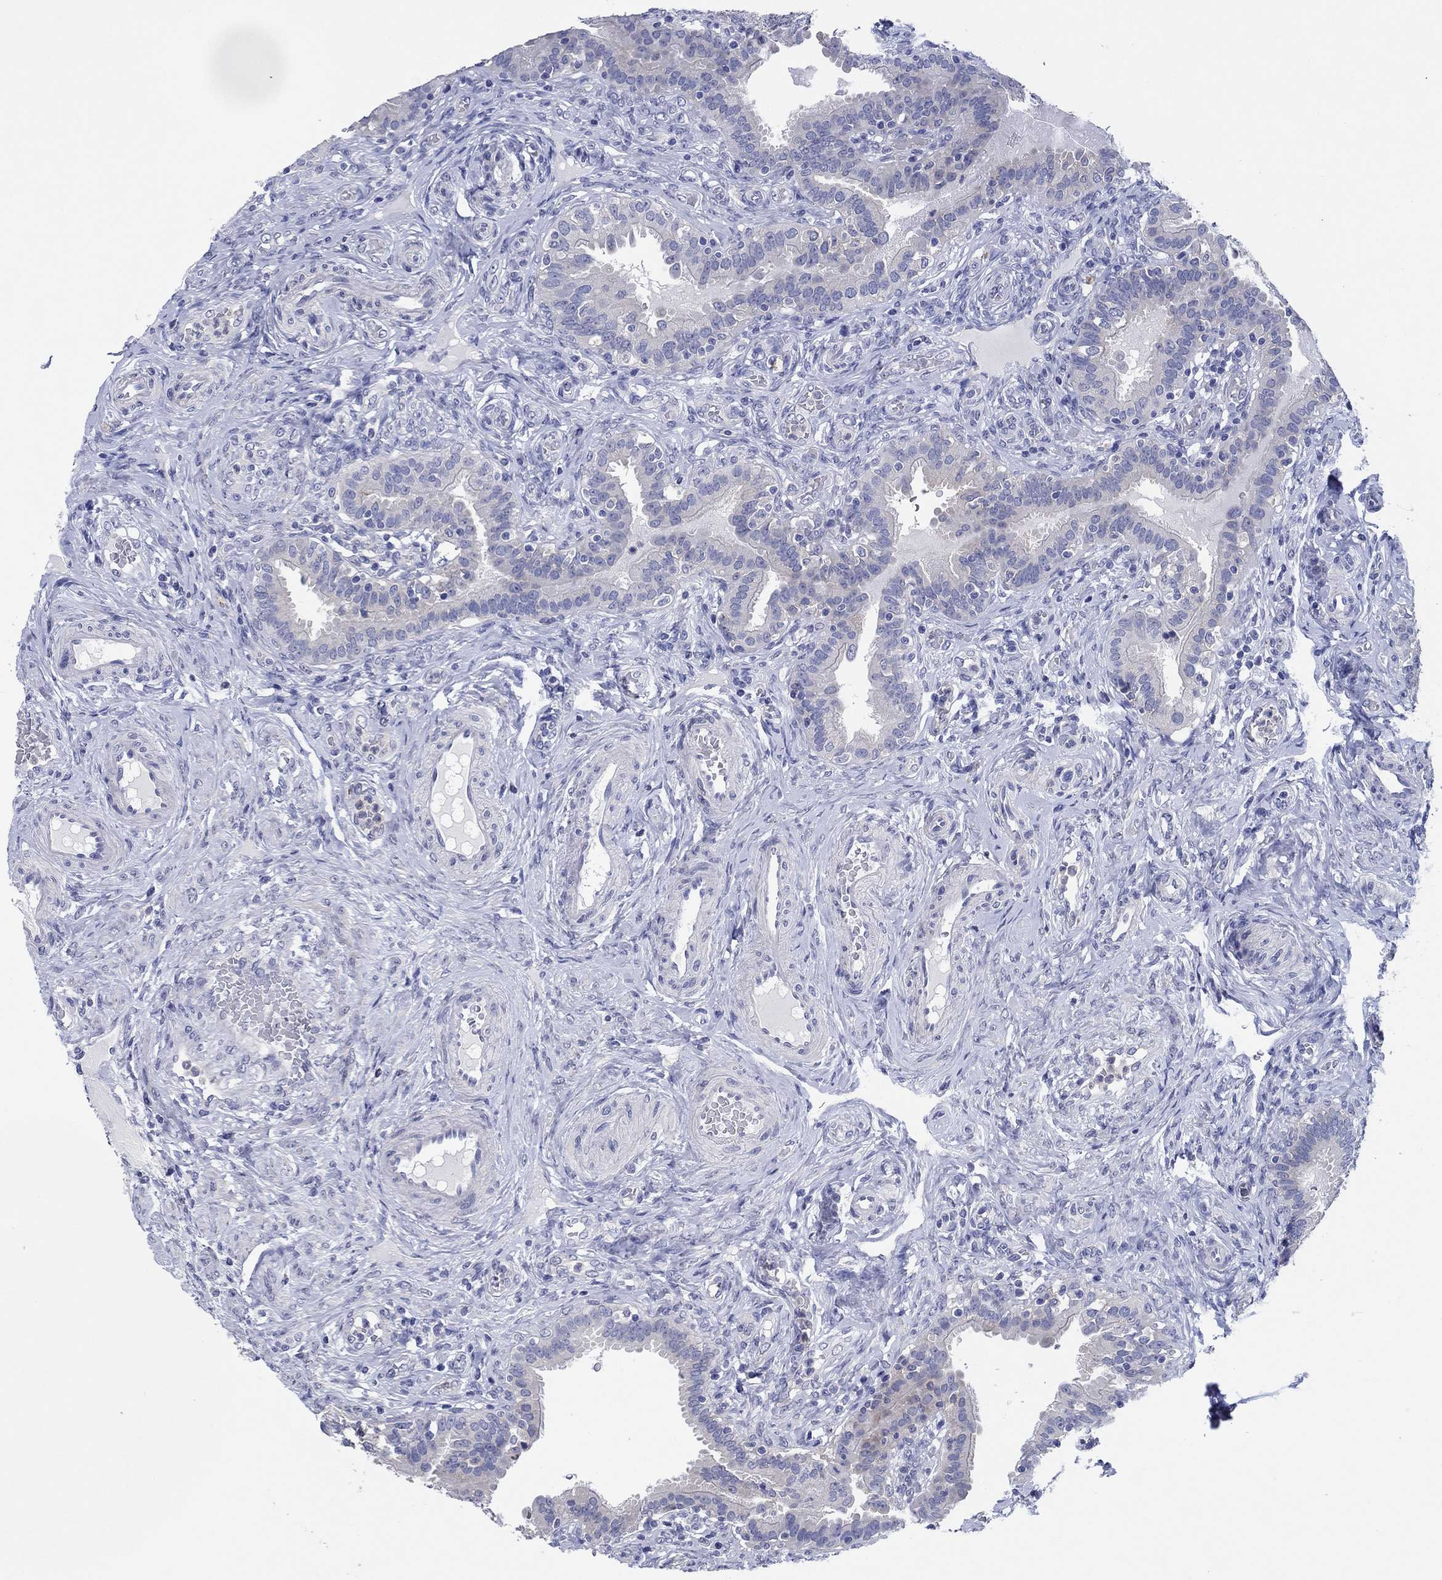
{"staining": {"intensity": "negative", "quantity": "none", "location": "none"}, "tissue": "fallopian tube", "cell_type": "Glandular cells", "image_type": "normal", "snomed": [{"axis": "morphology", "description": "Normal tissue, NOS"}, {"axis": "topography", "description": "Fallopian tube"}, {"axis": "topography", "description": "Ovary"}], "caption": "Immunohistochemical staining of unremarkable human fallopian tube reveals no significant positivity in glandular cells. (DAB immunohistochemistry (IHC), high magnification).", "gene": "HDC", "patient": {"sex": "female", "age": 41}}